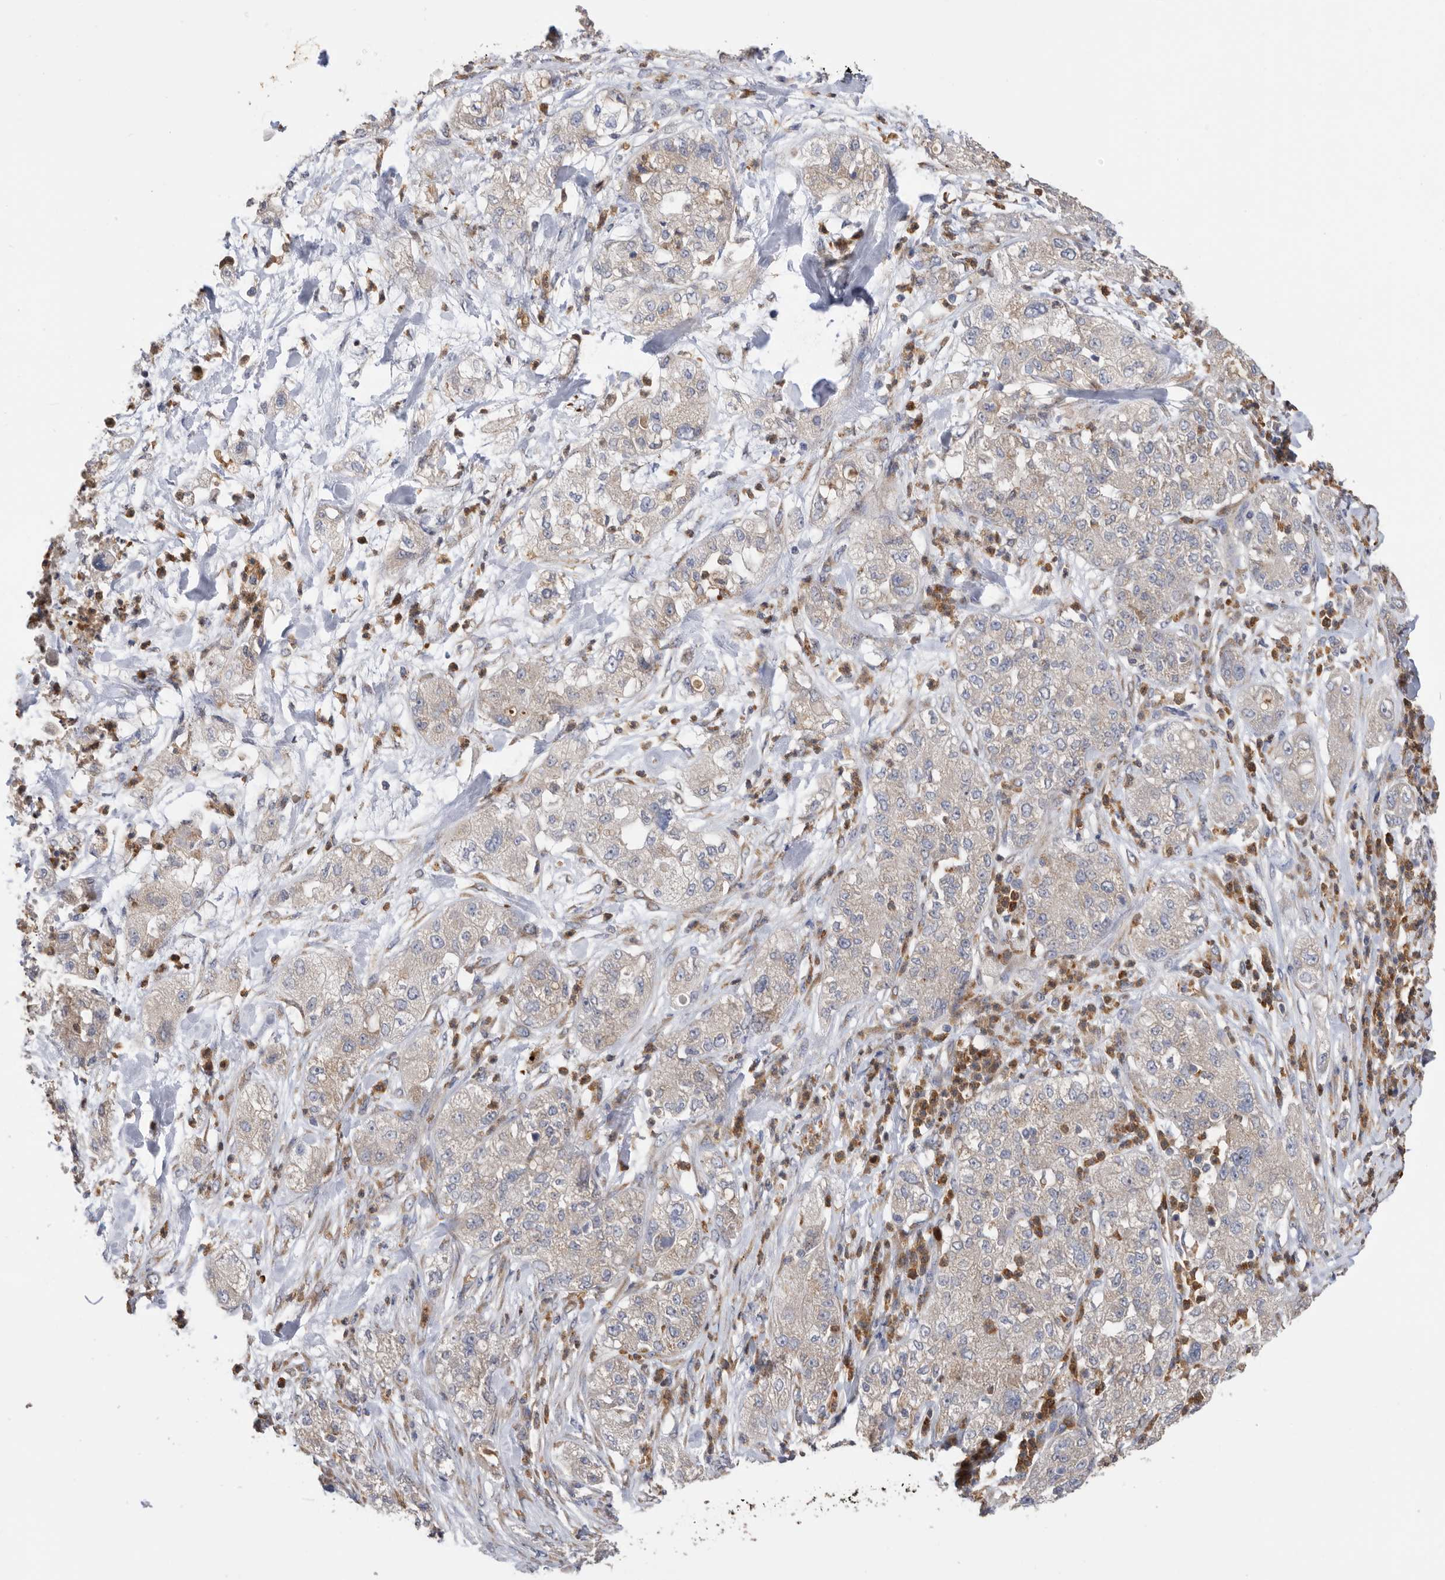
{"staining": {"intensity": "weak", "quantity": "<25%", "location": "cytoplasmic/membranous"}, "tissue": "pancreatic cancer", "cell_type": "Tumor cells", "image_type": "cancer", "snomed": [{"axis": "morphology", "description": "Adenocarcinoma, NOS"}, {"axis": "topography", "description": "Pancreas"}], "caption": "High power microscopy micrograph of an immunohistochemistry (IHC) micrograph of adenocarcinoma (pancreatic), revealing no significant staining in tumor cells.", "gene": "CRISPLD2", "patient": {"sex": "female", "age": 78}}